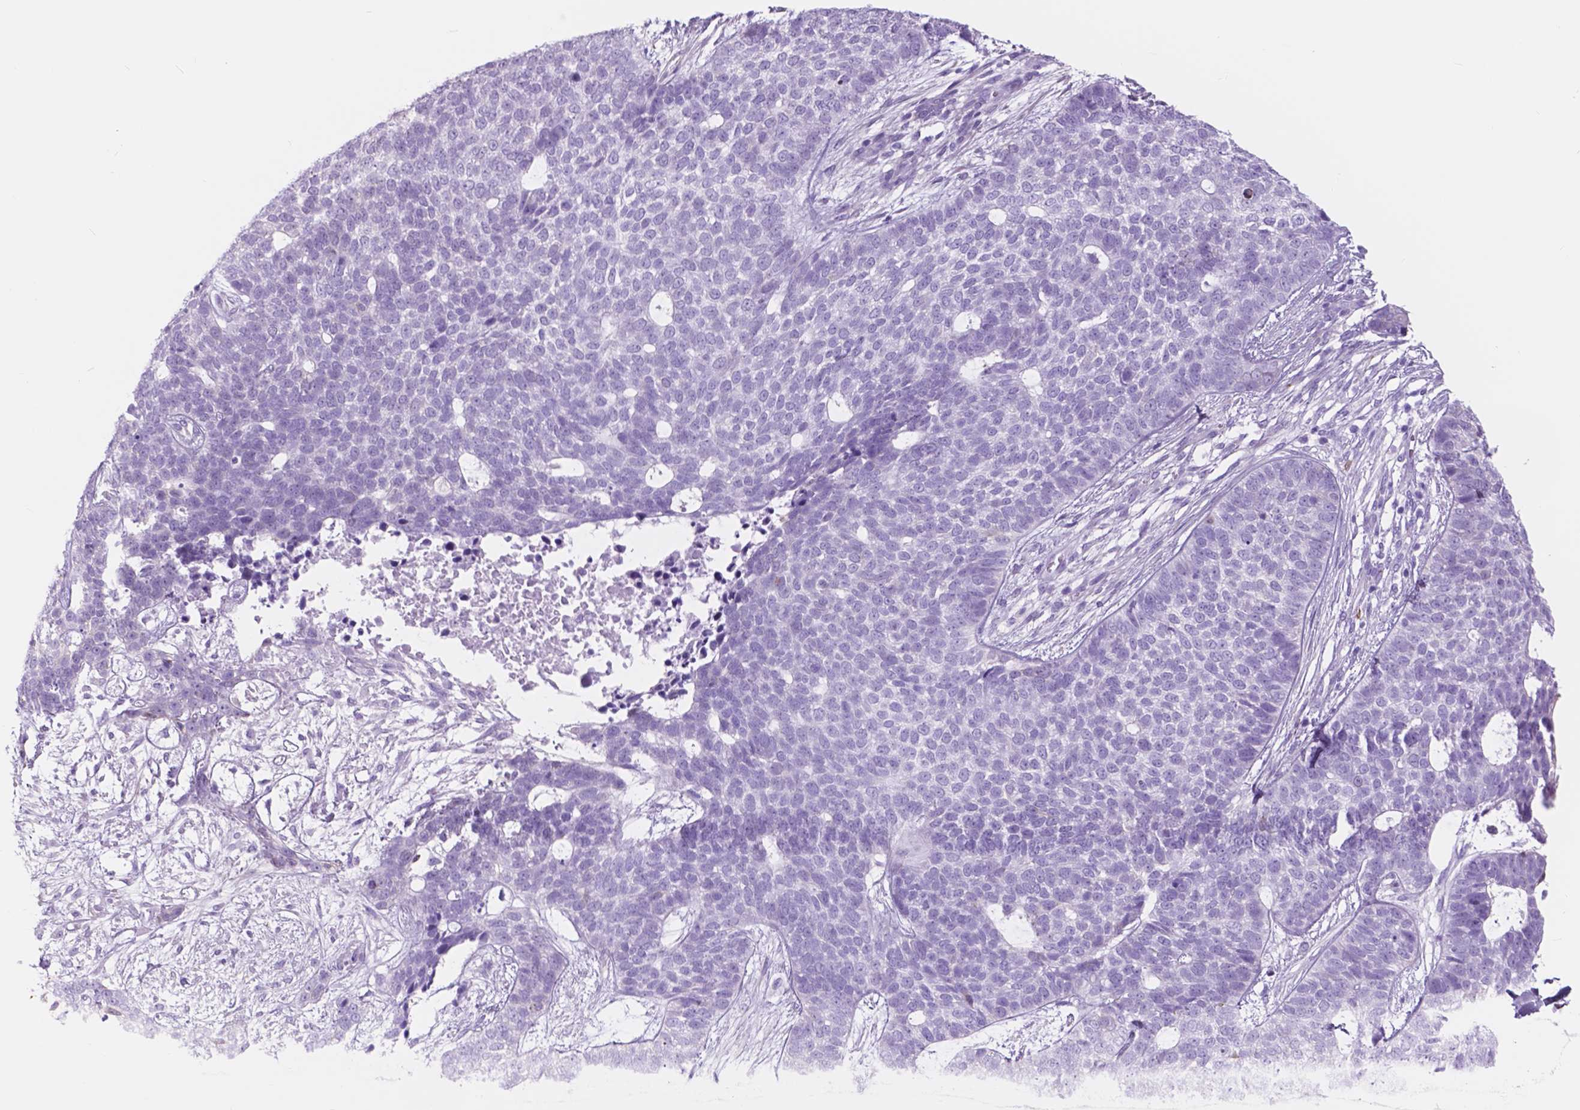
{"staining": {"intensity": "negative", "quantity": "none", "location": "none"}, "tissue": "skin cancer", "cell_type": "Tumor cells", "image_type": "cancer", "snomed": [{"axis": "morphology", "description": "Basal cell carcinoma"}, {"axis": "topography", "description": "Skin"}], "caption": "A high-resolution image shows IHC staining of skin cancer (basal cell carcinoma), which exhibits no significant expression in tumor cells. Nuclei are stained in blue.", "gene": "FXYD2", "patient": {"sex": "female", "age": 69}}